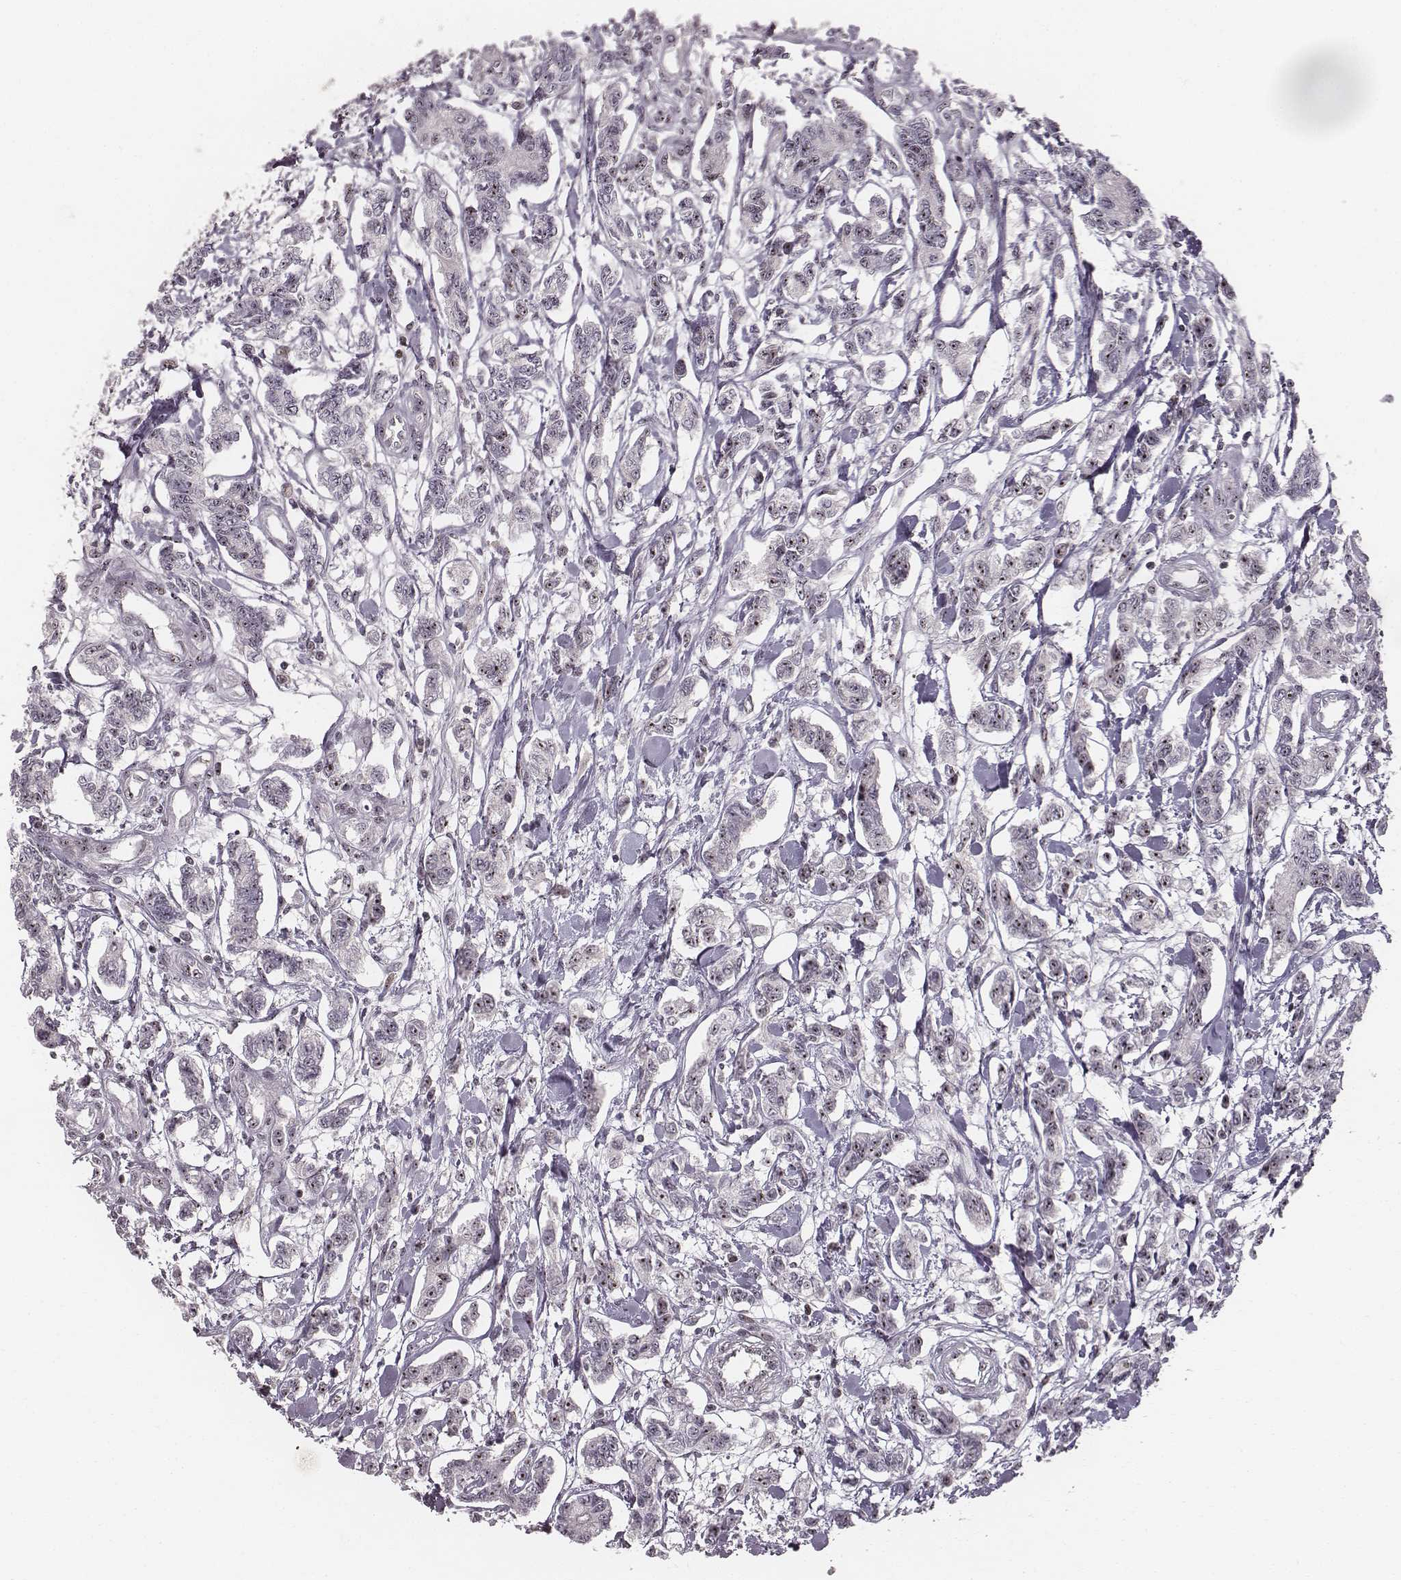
{"staining": {"intensity": "weak", "quantity": "25%-75%", "location": "nuclear"}, "tissue": "carcinoid", "cell_type": "Tumor cells", "image_type": "cancer", "snomed": [{"axis": "morphology", "description": "Carcinoid, malignant, NOS"}, {"axis": "topography", "description": "Kidney"}], "caption": "Malignant carcinoid stained with a brown dye shows weak nuclear positive expression in approximately 25%-75% of tumor cells.", "gene": "NOP56", "patient": {"sex": "female", "age": 41}}